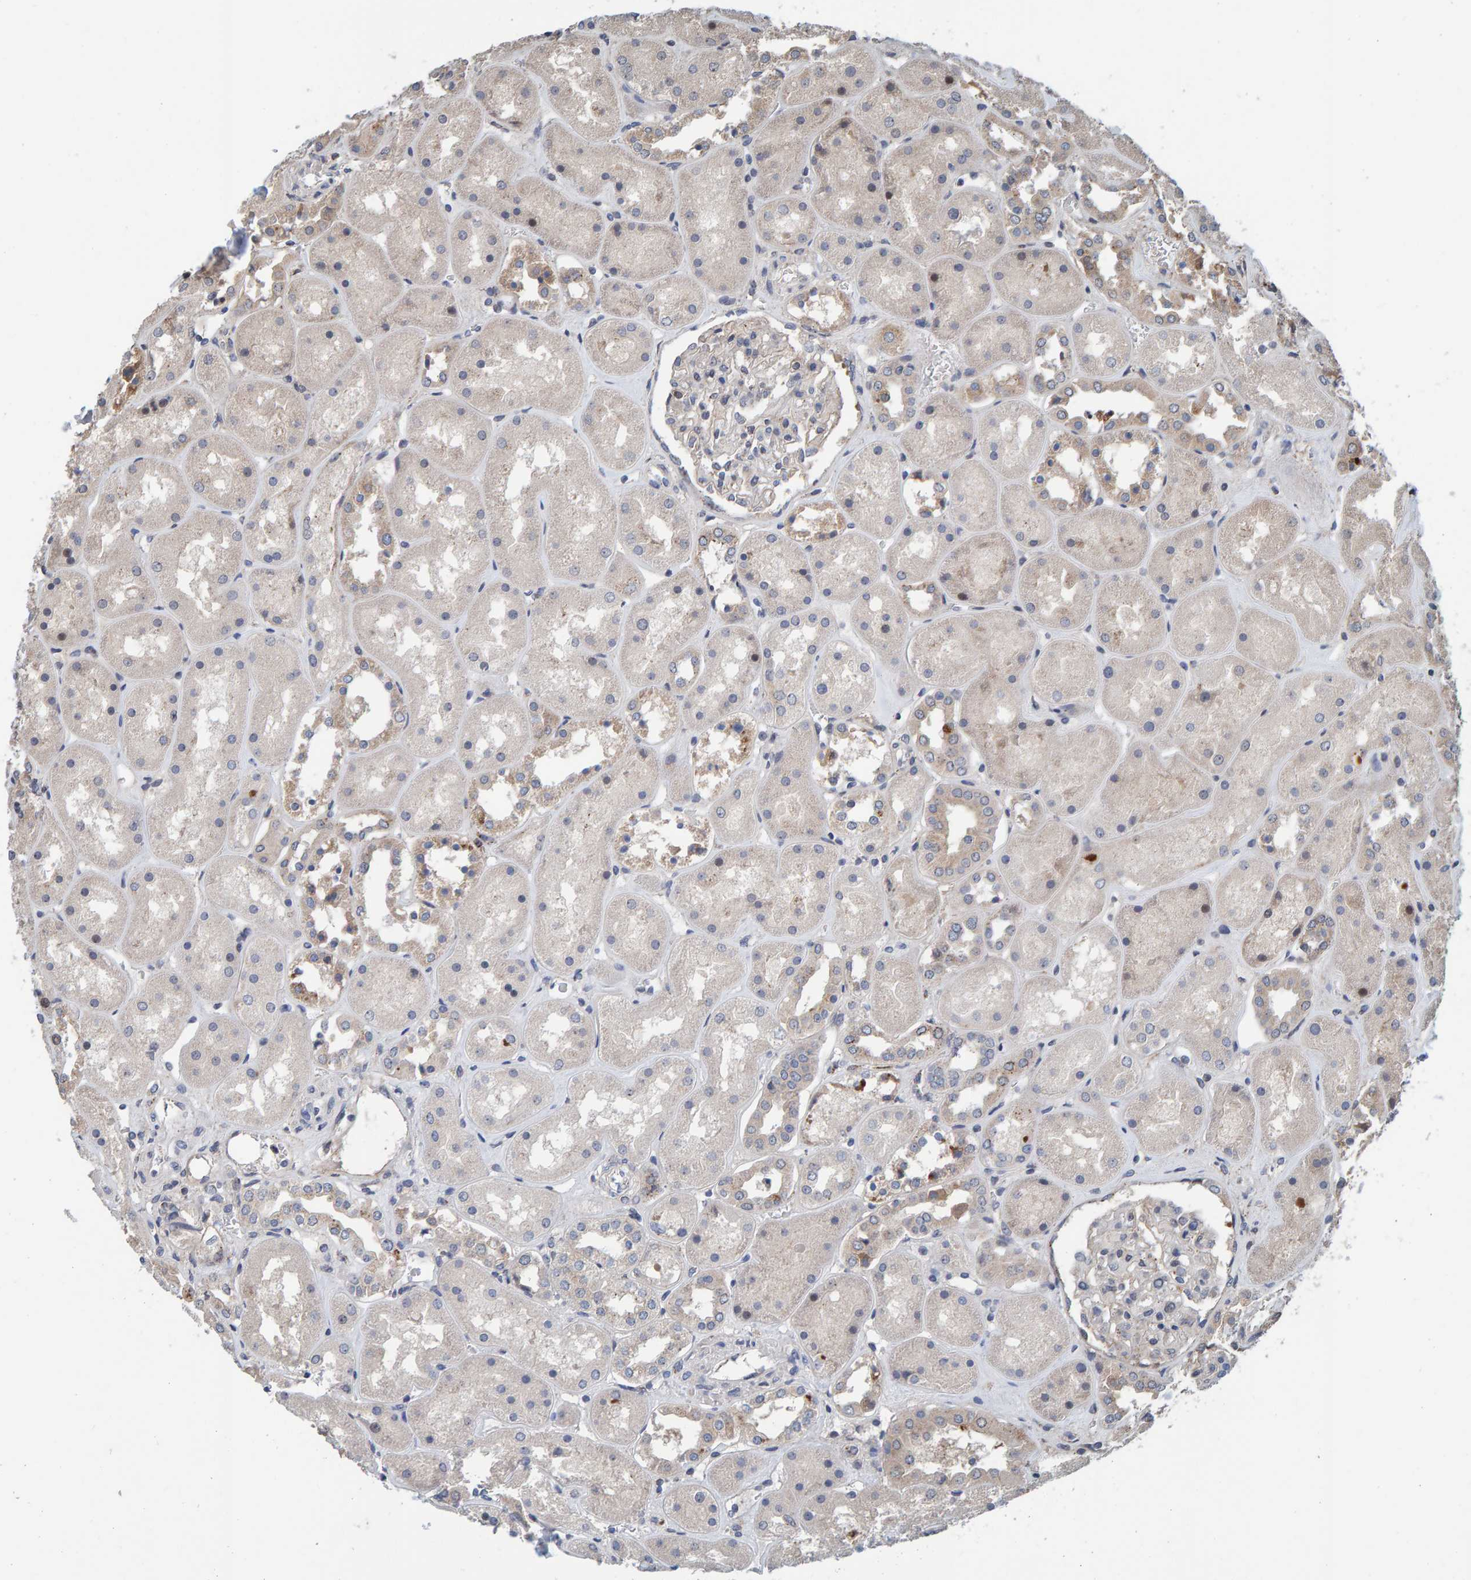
{"staining": {"intensity": "negative", "quantity": "none", "location": "none"}, "tissue": "kidney", "cell_type": "Cells in glomeruli", "image_type": "normal", "snomed": [{"axis": "morphology", "description": "Normal tissue, NOS"}, {"axis": "topography", "description": "Kidney"}], "caption": "This histopathology image is of unremarkable kidney stained with immunohistochemistry to label a protein in brown with the nuclei are counter-stained blue. There is no positivity in cells in glomeruli.", "gene": "CCDC25", "patient": {"sex": "male", "age": 70}}